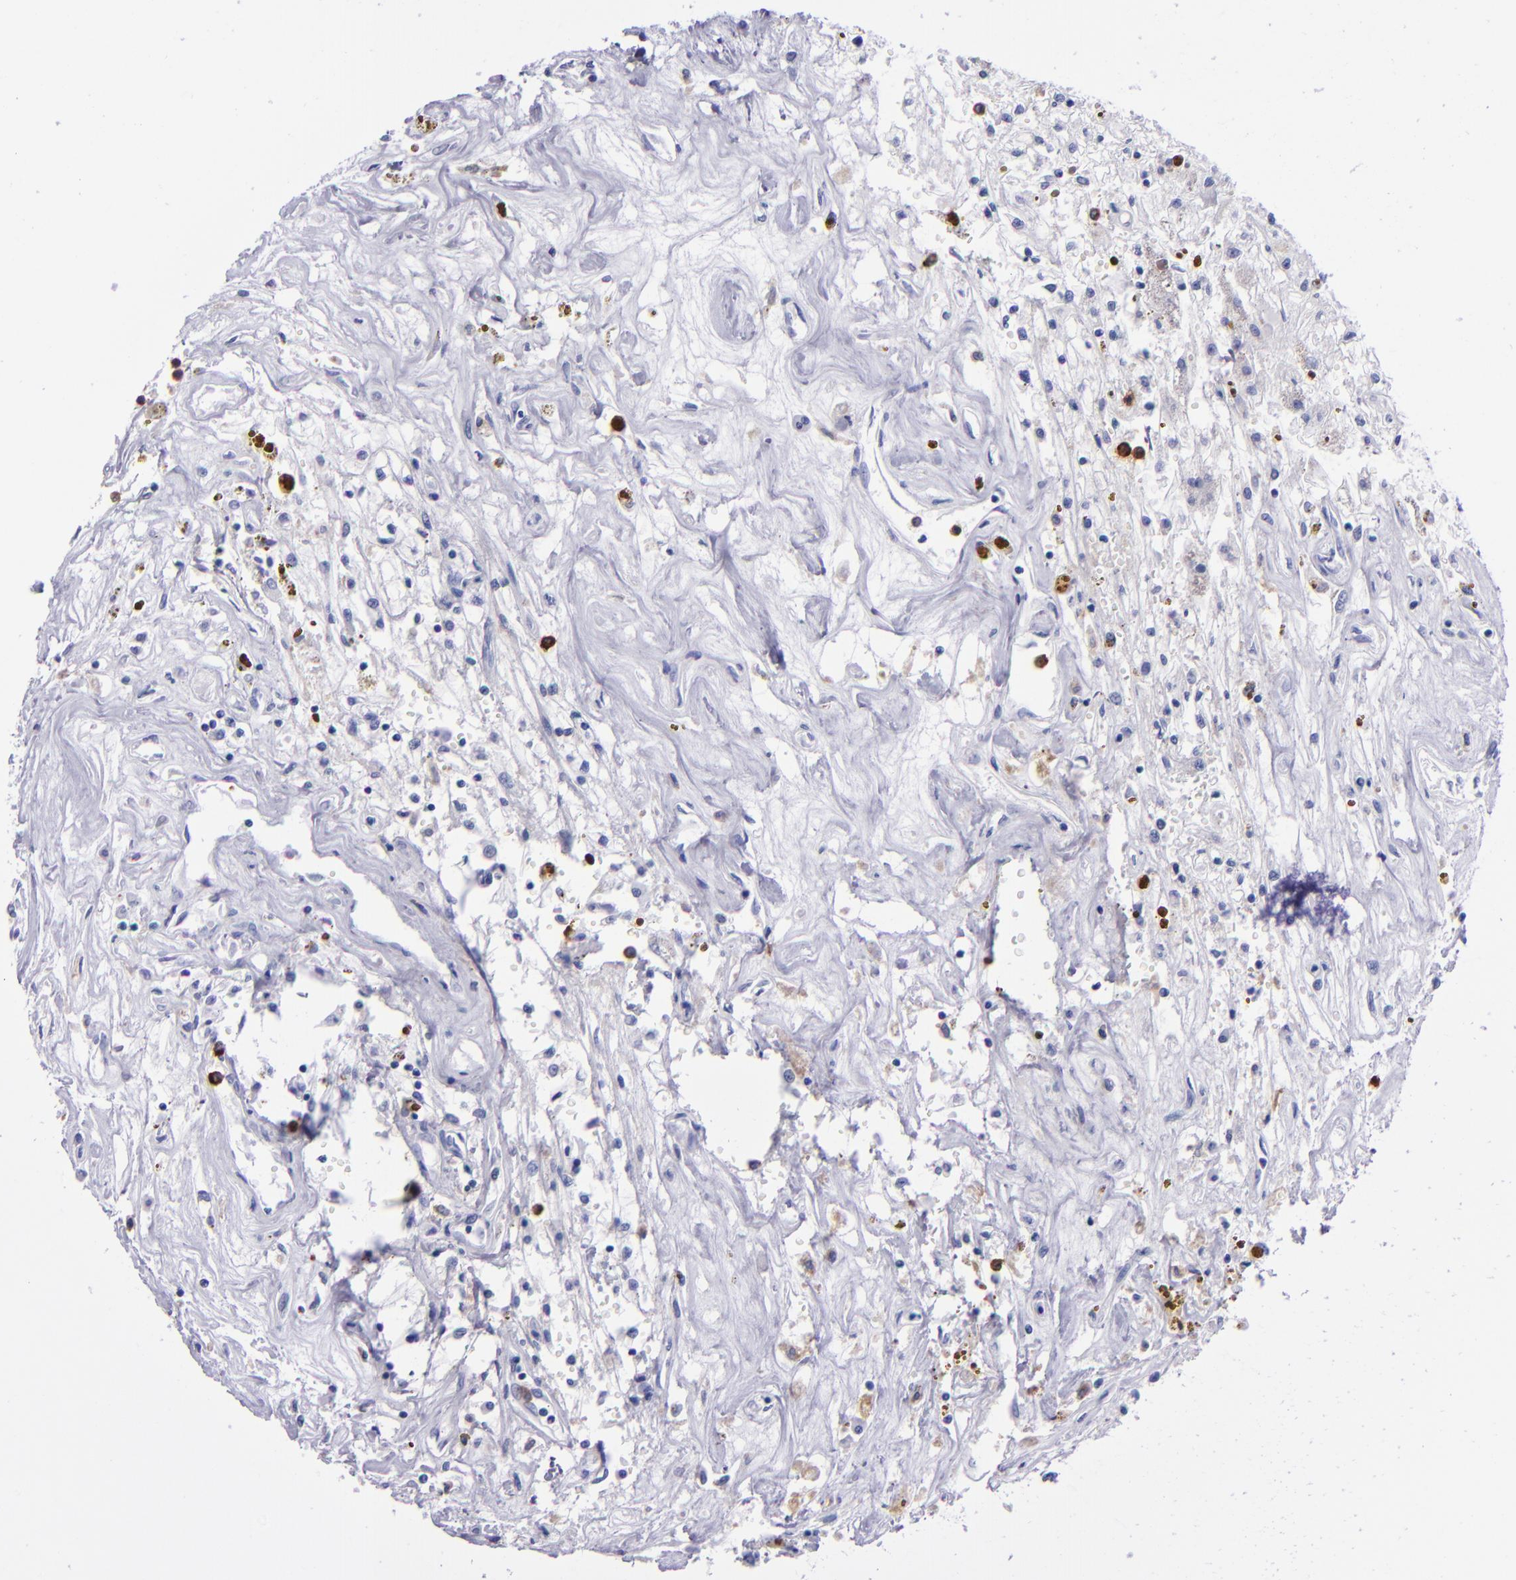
{"staining": {"intensity": "negative", "quantity": "none", "location": "none"}, "tissue": "renal cancer", "cell_type": "Tumor cells", "image_type": "cancer", "snomed": [{"axis": "morphology", "description": "Adenocarcinoma, NOS"}, {"axis": "topography", "description": "Kidney"}], "caption": "Histopathology image shows no protein staining in tumor cells of renal cancer (adenocarcinoma) tissue.", "gene": "CR1", "patient": {"sex": "male", "age": 78}}